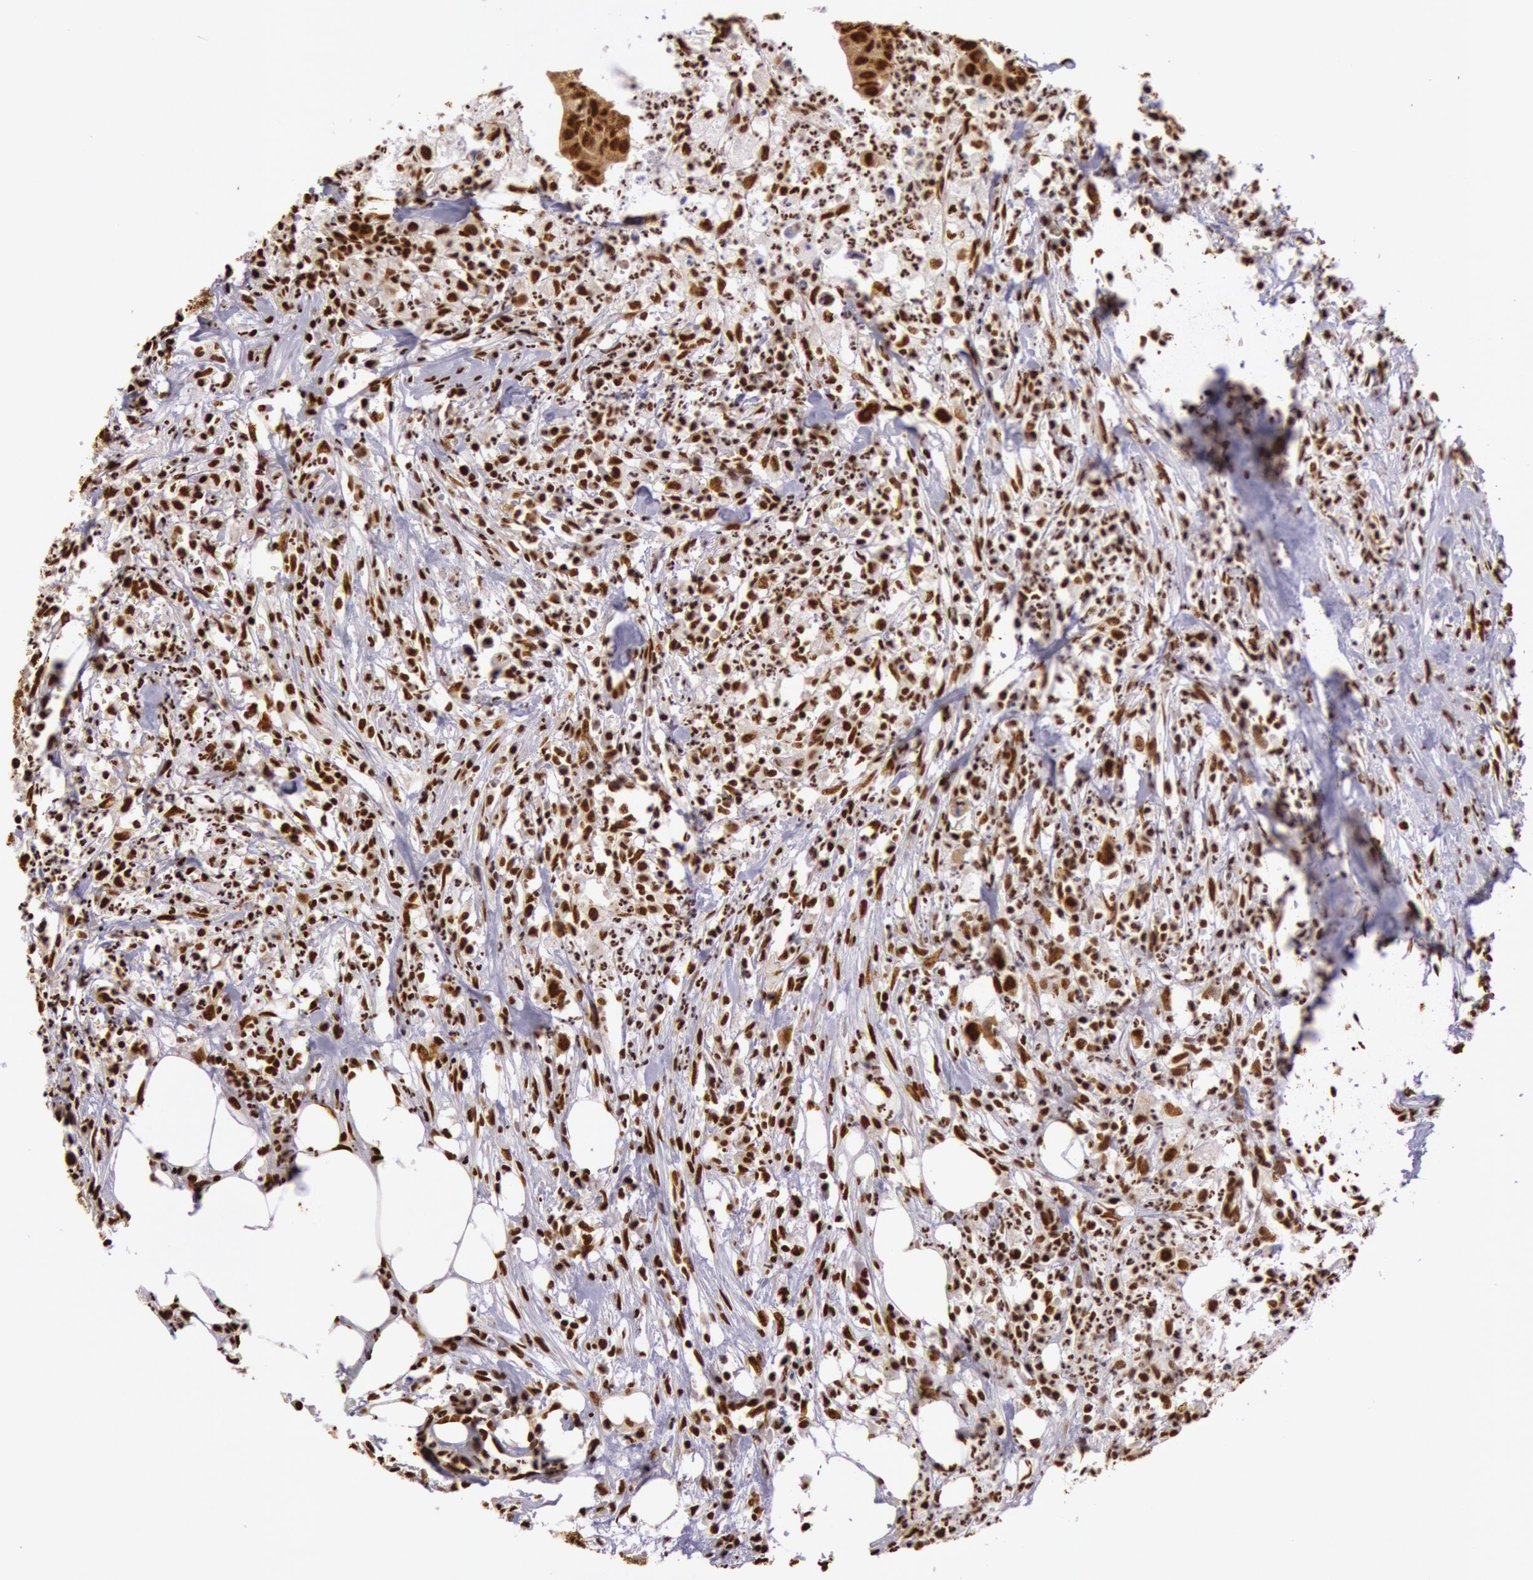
{"staining": {"intensity": "moderate", "quantity": ">75%", "location": "nuclear"}, "tissue": "colorectal cancer", "cell_type": "Tumor cells", "image_type": "cancer", "snomed": [{"axis": "morphology", "description": "Adenocarcinoma, NOS"}, {"axis": "topography", "description": "Colon"}], "caption": "This photomicrograph exhibits colorectal cancer (adenocarcinoma) stained with immunohistochemistry to label a protein in brown. The nuclear of tumor cells show moderate positivity for the protein. Nuclei are counter-stained blue.", "gene": "HNRNPH2", "patient": {"sex": "male", "age": 55}}